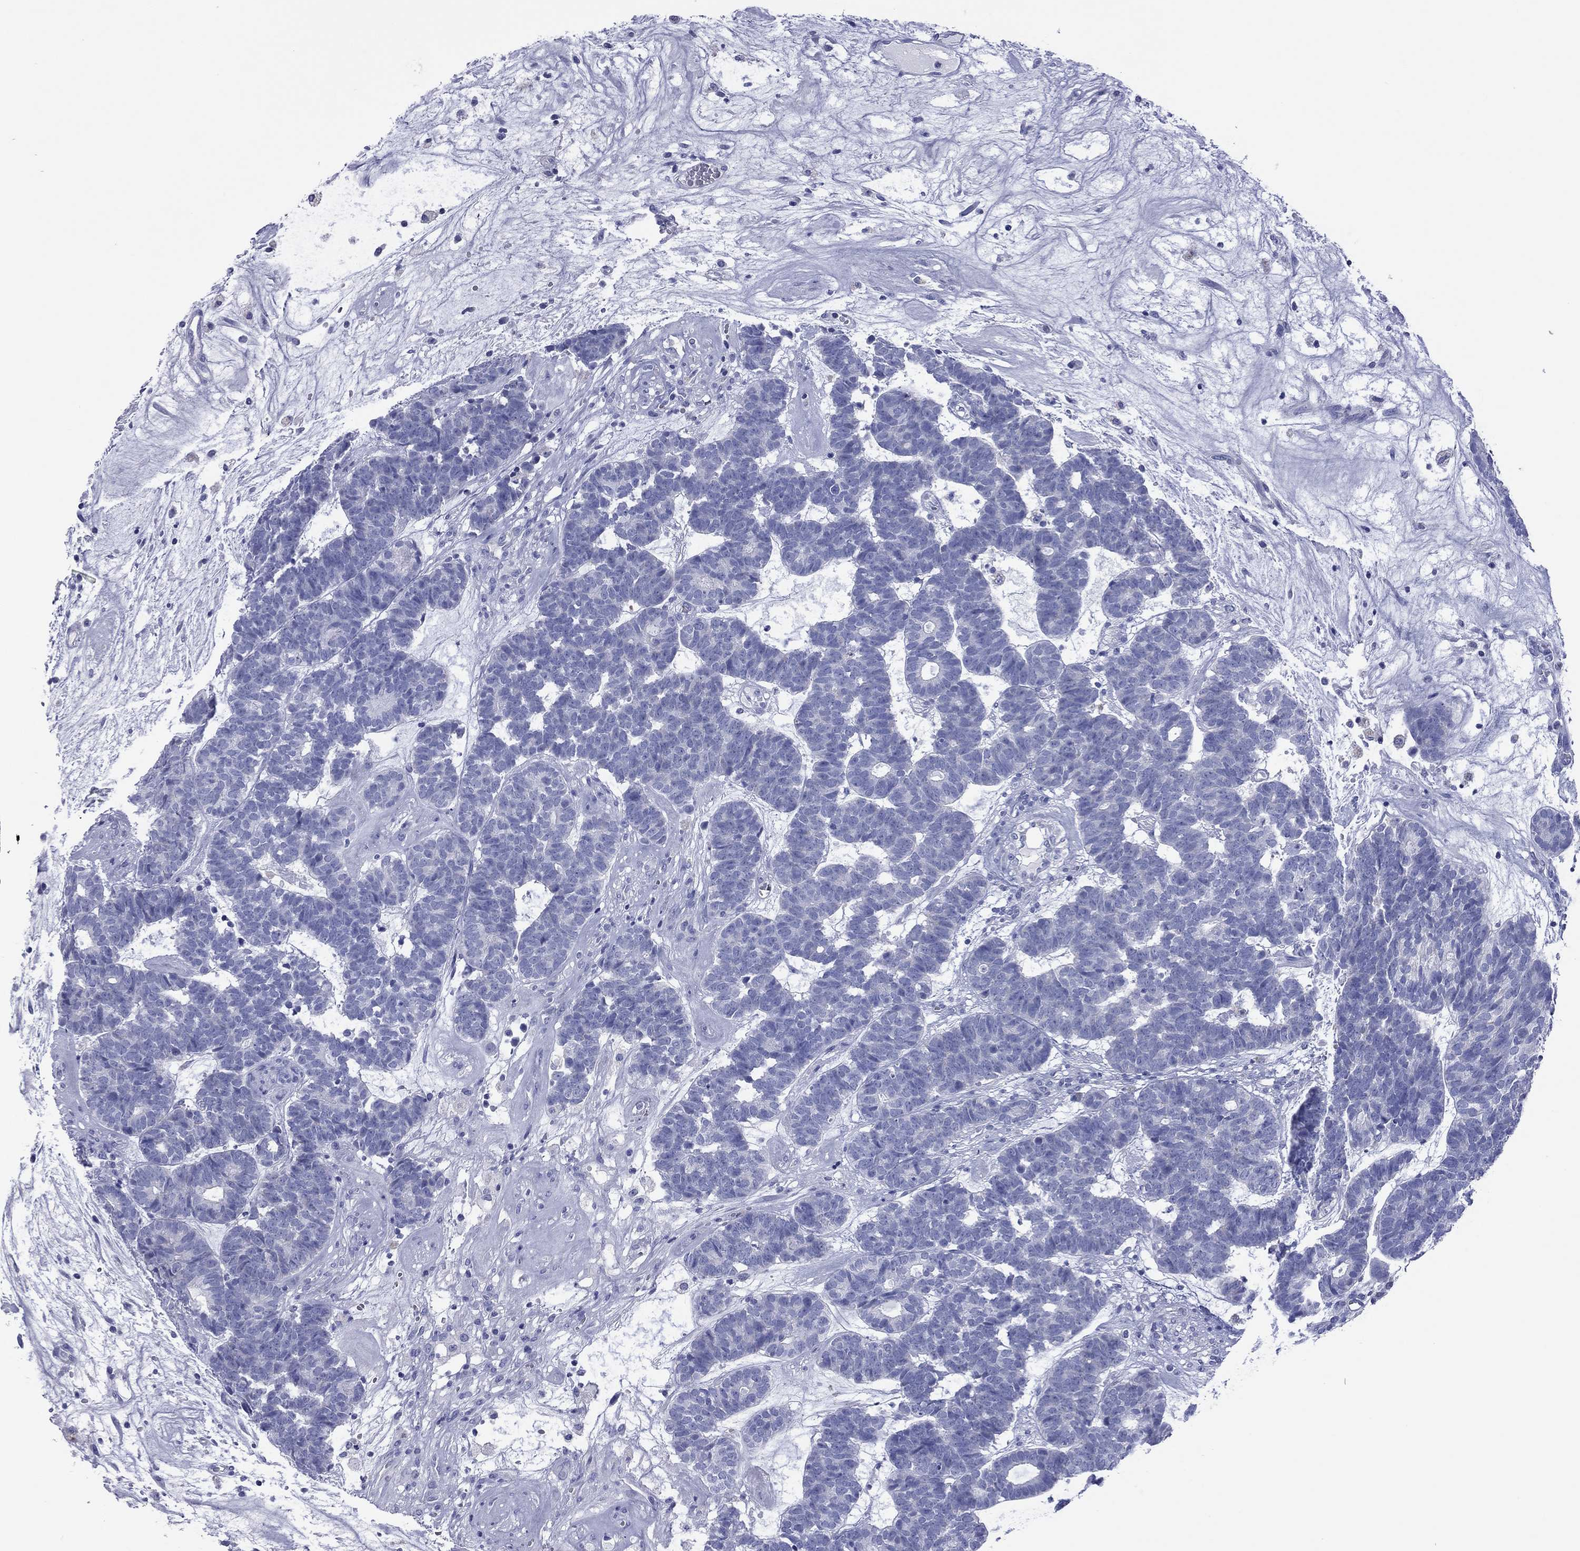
{"staining": {"intensity": "negative", "quantity": "none", "location": "none"}, "tissue": "head and neck cancer", "cell_type": "Tumor cells", "image_type": "cancer", "snomed": [{"axis": "morphology", "description": "Adenocarcinoma, NOS"}, {"axis": "topography", "description": "Head-Neck"}], "caption": "Photomicrograph shows no protein staining in tumor cells of head and neck cancer tissue. The staining was performed using DAB to visualize the protein expression in brown, while the nuclei were stained in blue with hematoxylin (Magnification: 20x).", "gene": "VSIG10", "patient": {"sex": "female", "age": 81}}